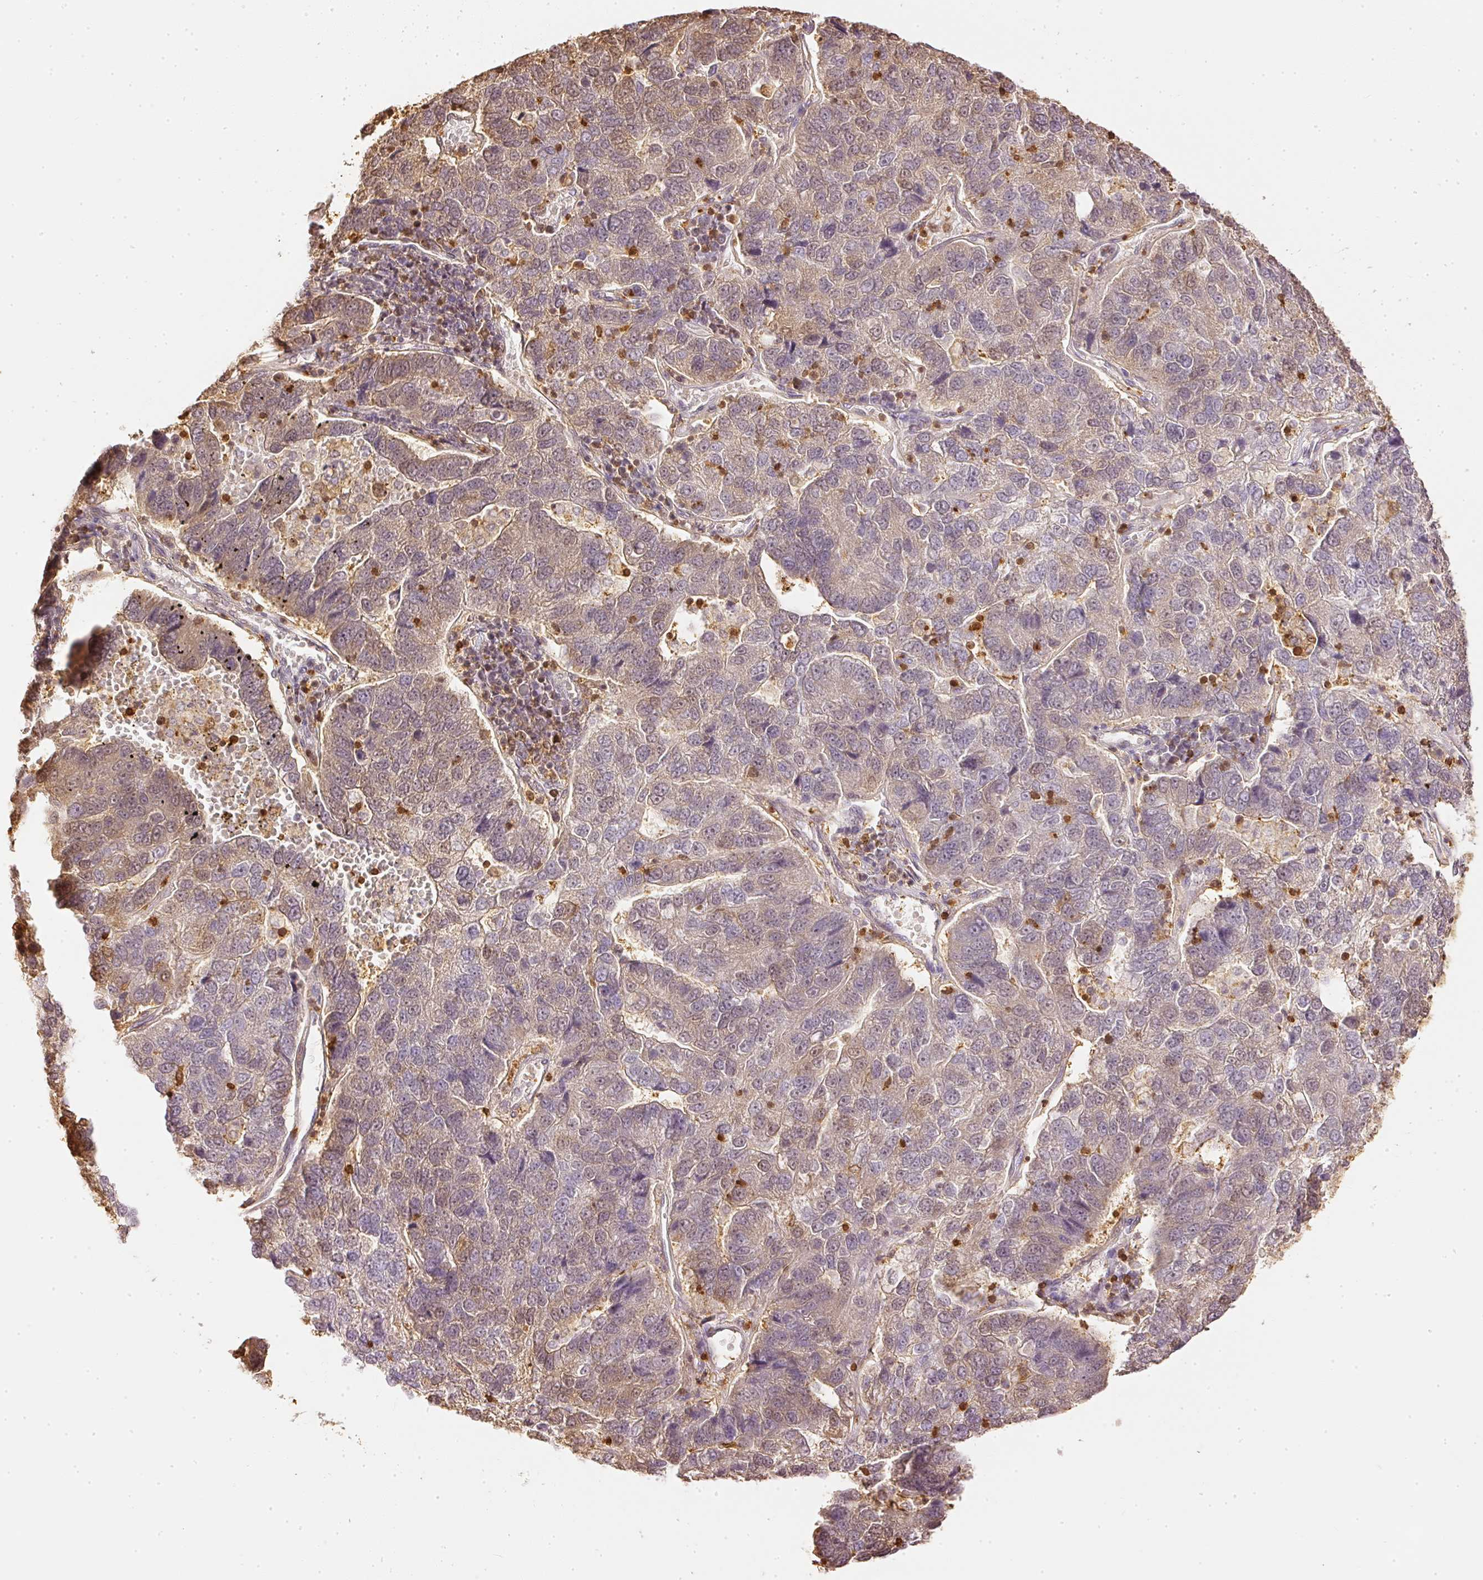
{"staining": {"intensity": "weak", "quantity": "<25%", "location": "cytoplasmic/membranous,nuclear"}, "tissue": "pancreatic cancer", "cell_type": "Tumor cells", "image_type": "cancer", "snomed": [{"axis": "morphology", "description": "Adenocarcinoma, NOS"}, {"axis": "topography", "description": "Pancreas"}], "caption": "Pancreatic cancer was stained to show a protein in brown. There is no significant expression in tumor cells.", "gene": "PFN1", "patient": {"sex": "female", "age": 61}}